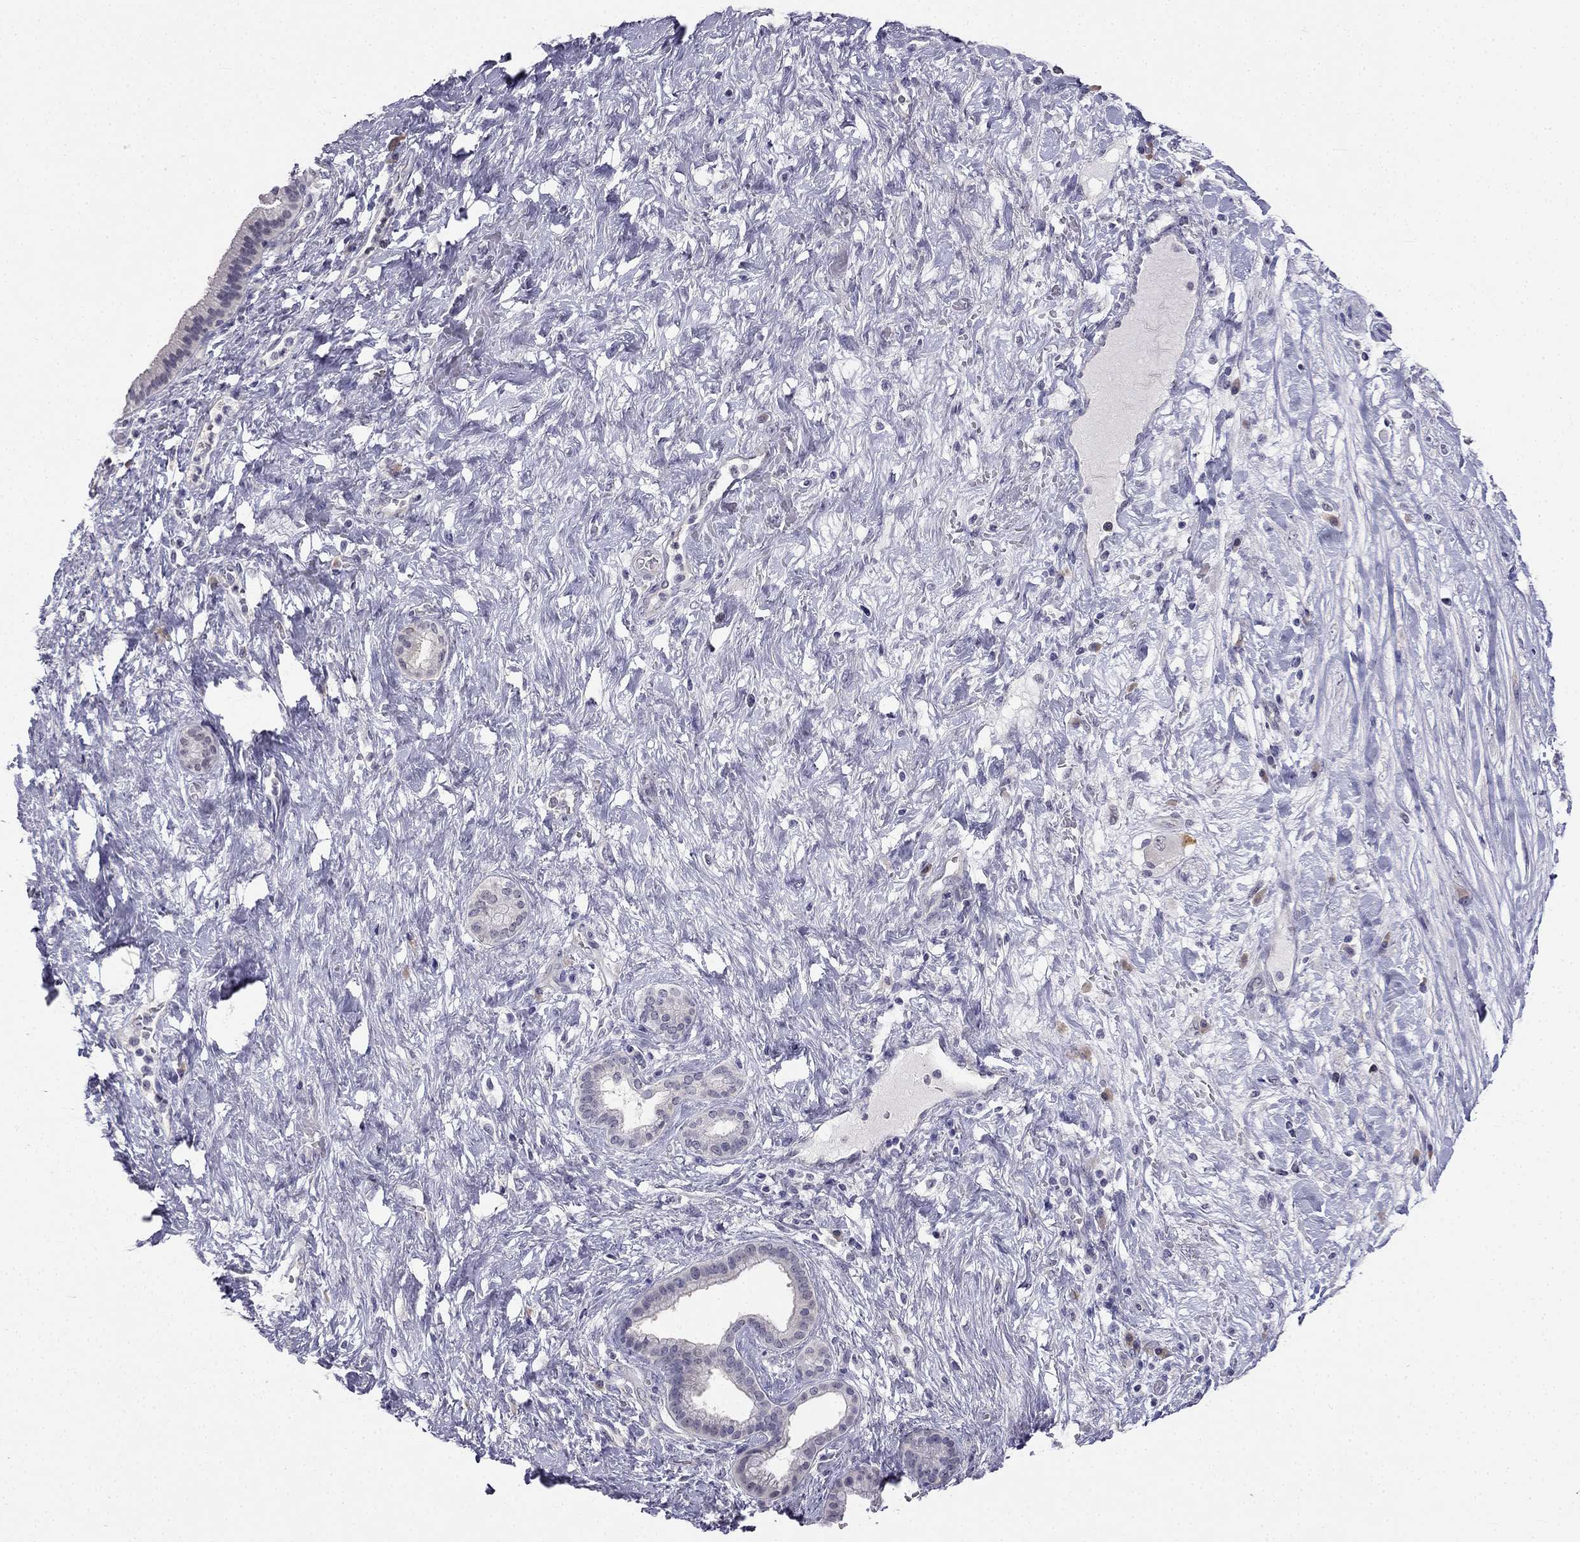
{"staining": {"intensity": "negative", "quantity": "none", "location": "none"}, "tissue": "pancreatic cancer", "cell_type": "Tumor cells", "image_type": "cancer", "snomed": [{"axis": "morphology", "description": "Adenocarcinoma, NOS"}, {"axis": "topography", "description": "Pancreas"}], "caption": "Tumor cells show no significant protein staining in adenocarcinoma (pancreatic). The staining is performed using DAB brown chromogen with nuclei counter-stained in using hematoxylin.", "gene": "C16orf89", "patient": {"sex": "male", "age": 44}}